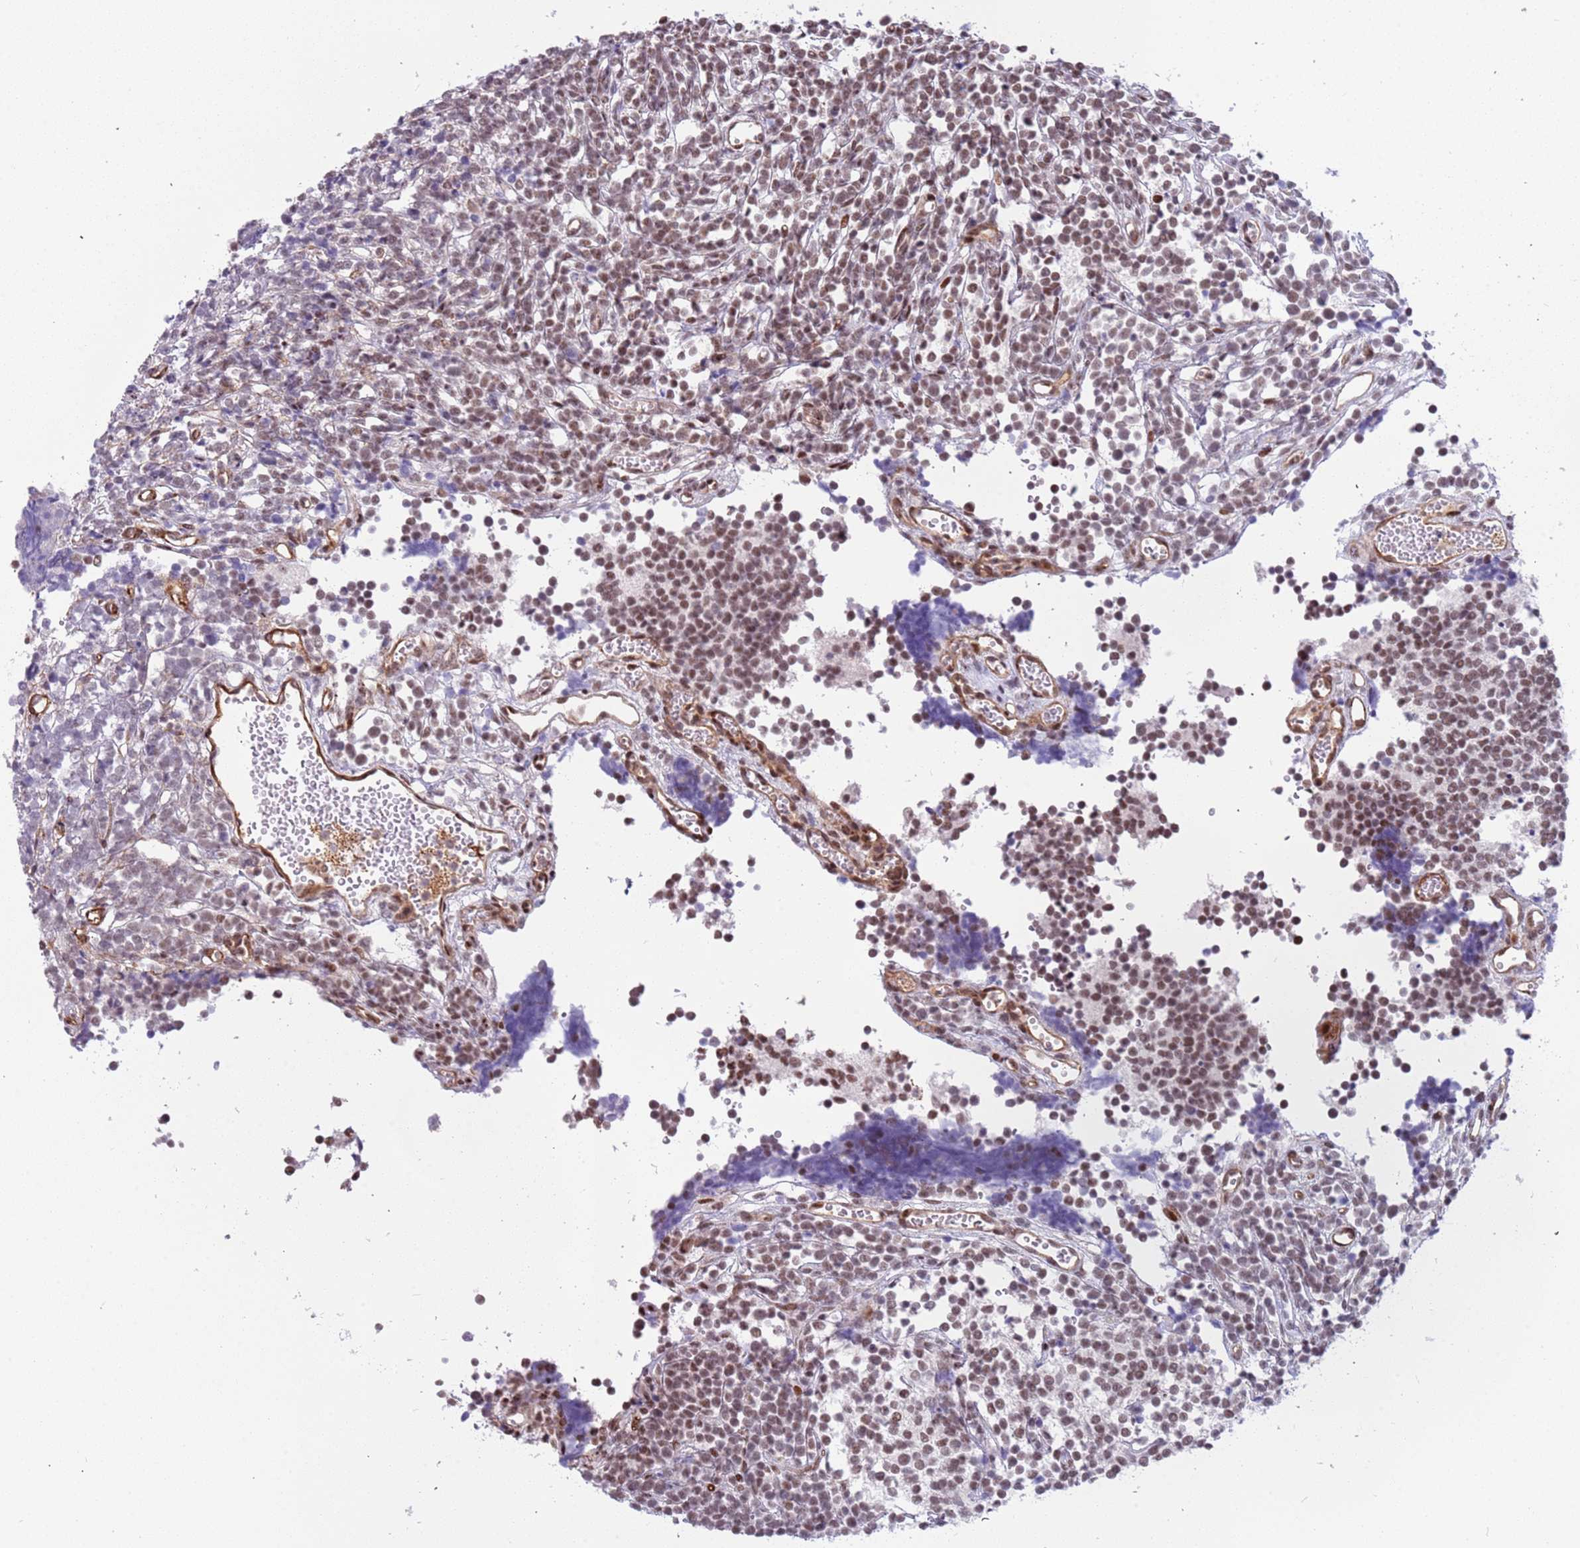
{"staining": {"intensity": "moderate", "quantity": ">75%", "location": "nuclear"}, "tissue": "glioma", "cell_type": "Tumor cells", "image_type": "cancer", "snomed": [{"axis": "morphology", "description": "Glioma, malignant, Low grade"}, {"axis": "topography", "description": "Brain"}], "caption": "A high-resolution photomicrograph shows immunohistochemistry staining of glioma, which displays moderate nuclear staining in approximately >75% of tumor cells. The protein is stained brown, and the nuclei are stained in blue (DAB (3,3'-diaminobenzidine) IHC with brightfield microscopy, high magnification).", "gene": "LRMDA", "patient": {"sex": "female", "age": 1}}